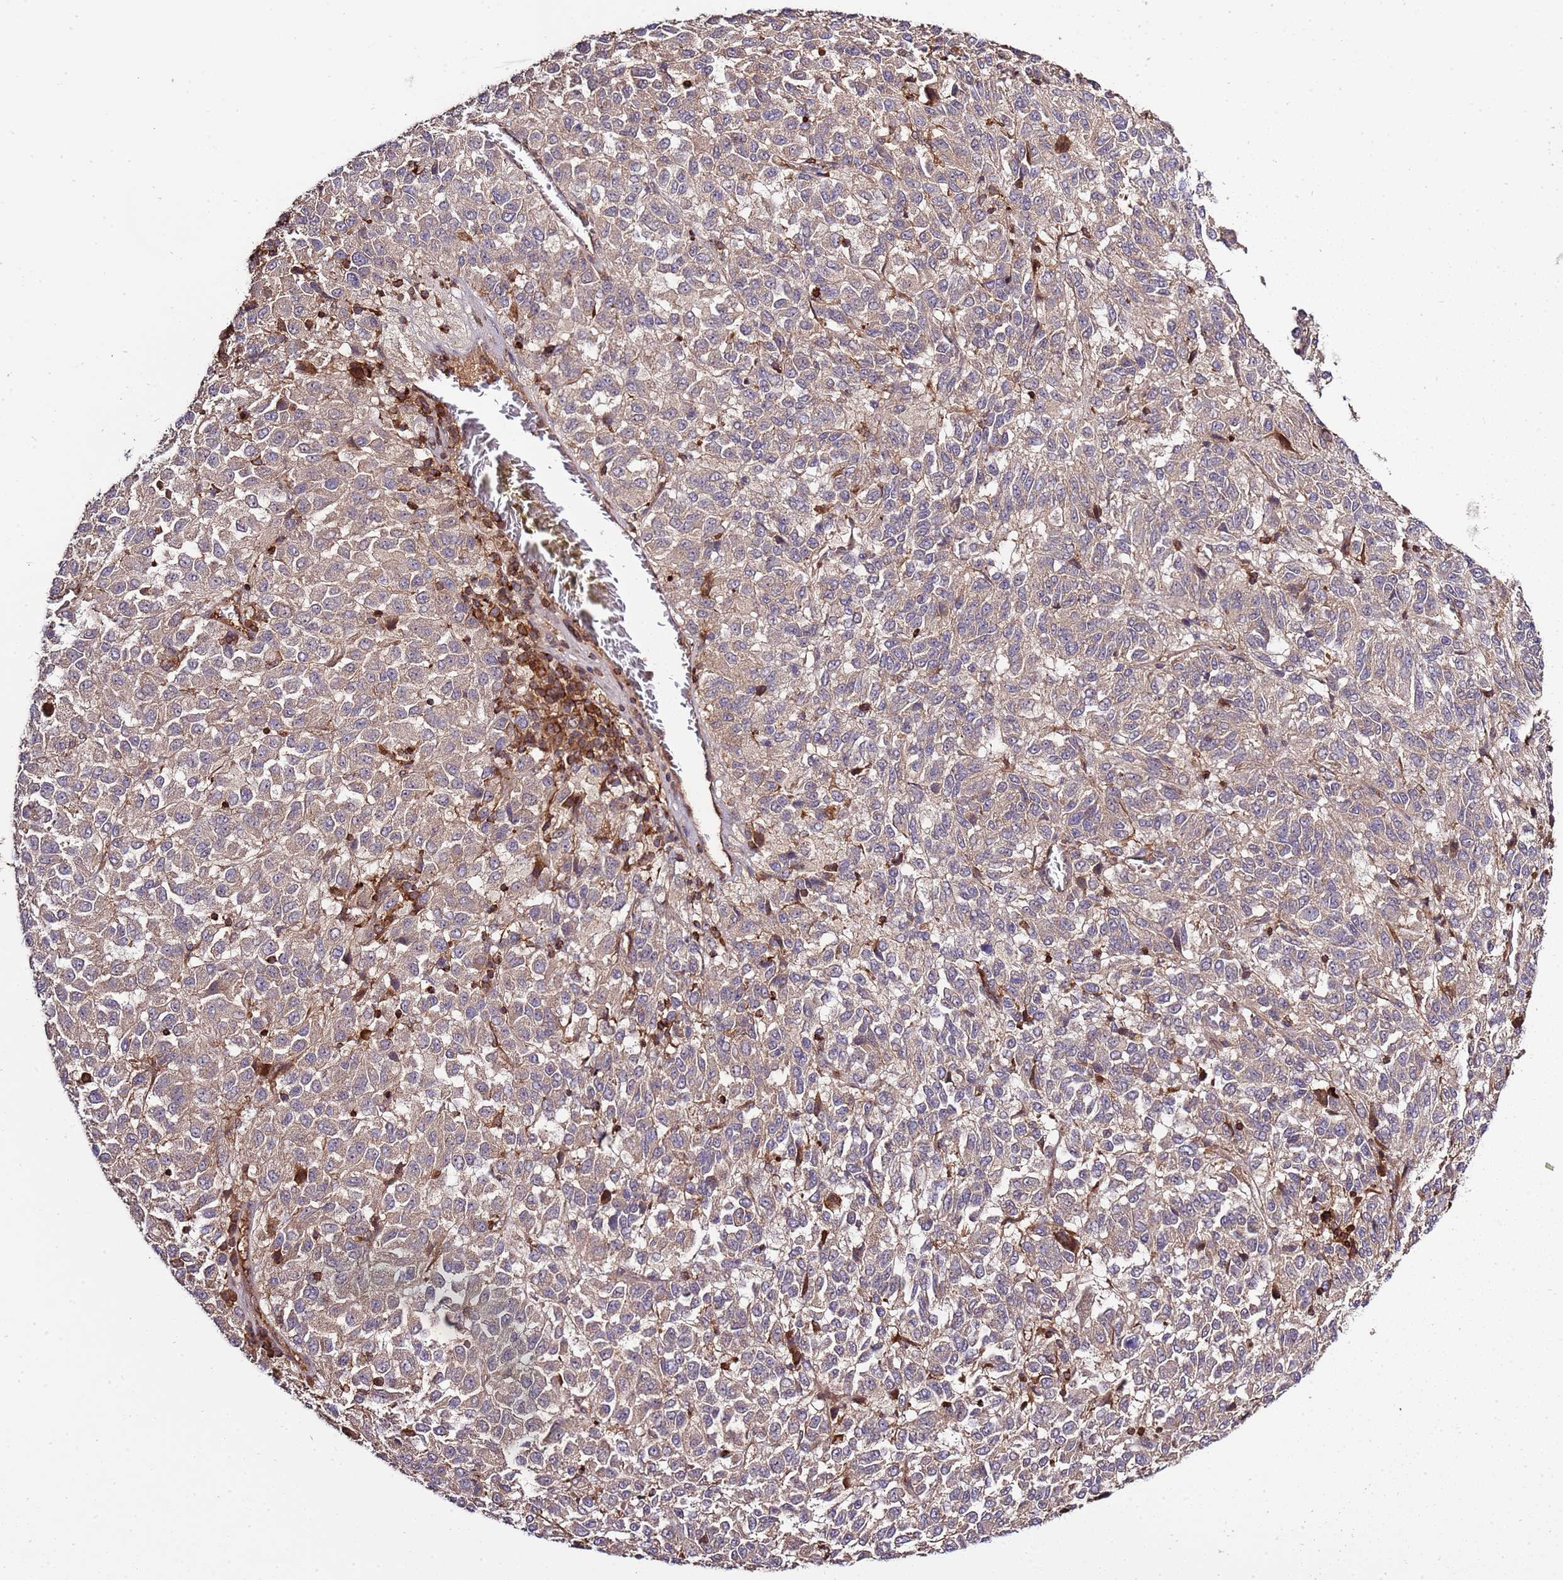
{"staining": {"intensity": "weak", "quantity": ">75%", "location": "cytoplasmic/membranous"}, "tissue": "melanoma", "cell_type": "Tumor cells", "image_type": "cancer", "snomed": [{"axis": "morphology", "description": "Malignant melanoma, Metastatic site"}, {"axis": "topography", "description": "Lung"}], "caption": "A histopathology image showing weak cytoplasmic/membranous positivity in about >75% of tumor cells in melanoma, as visualized by brown immunohistochemical staining.", "gene": "ZNF624", "patient": {"sex": "male", "age": 64}}